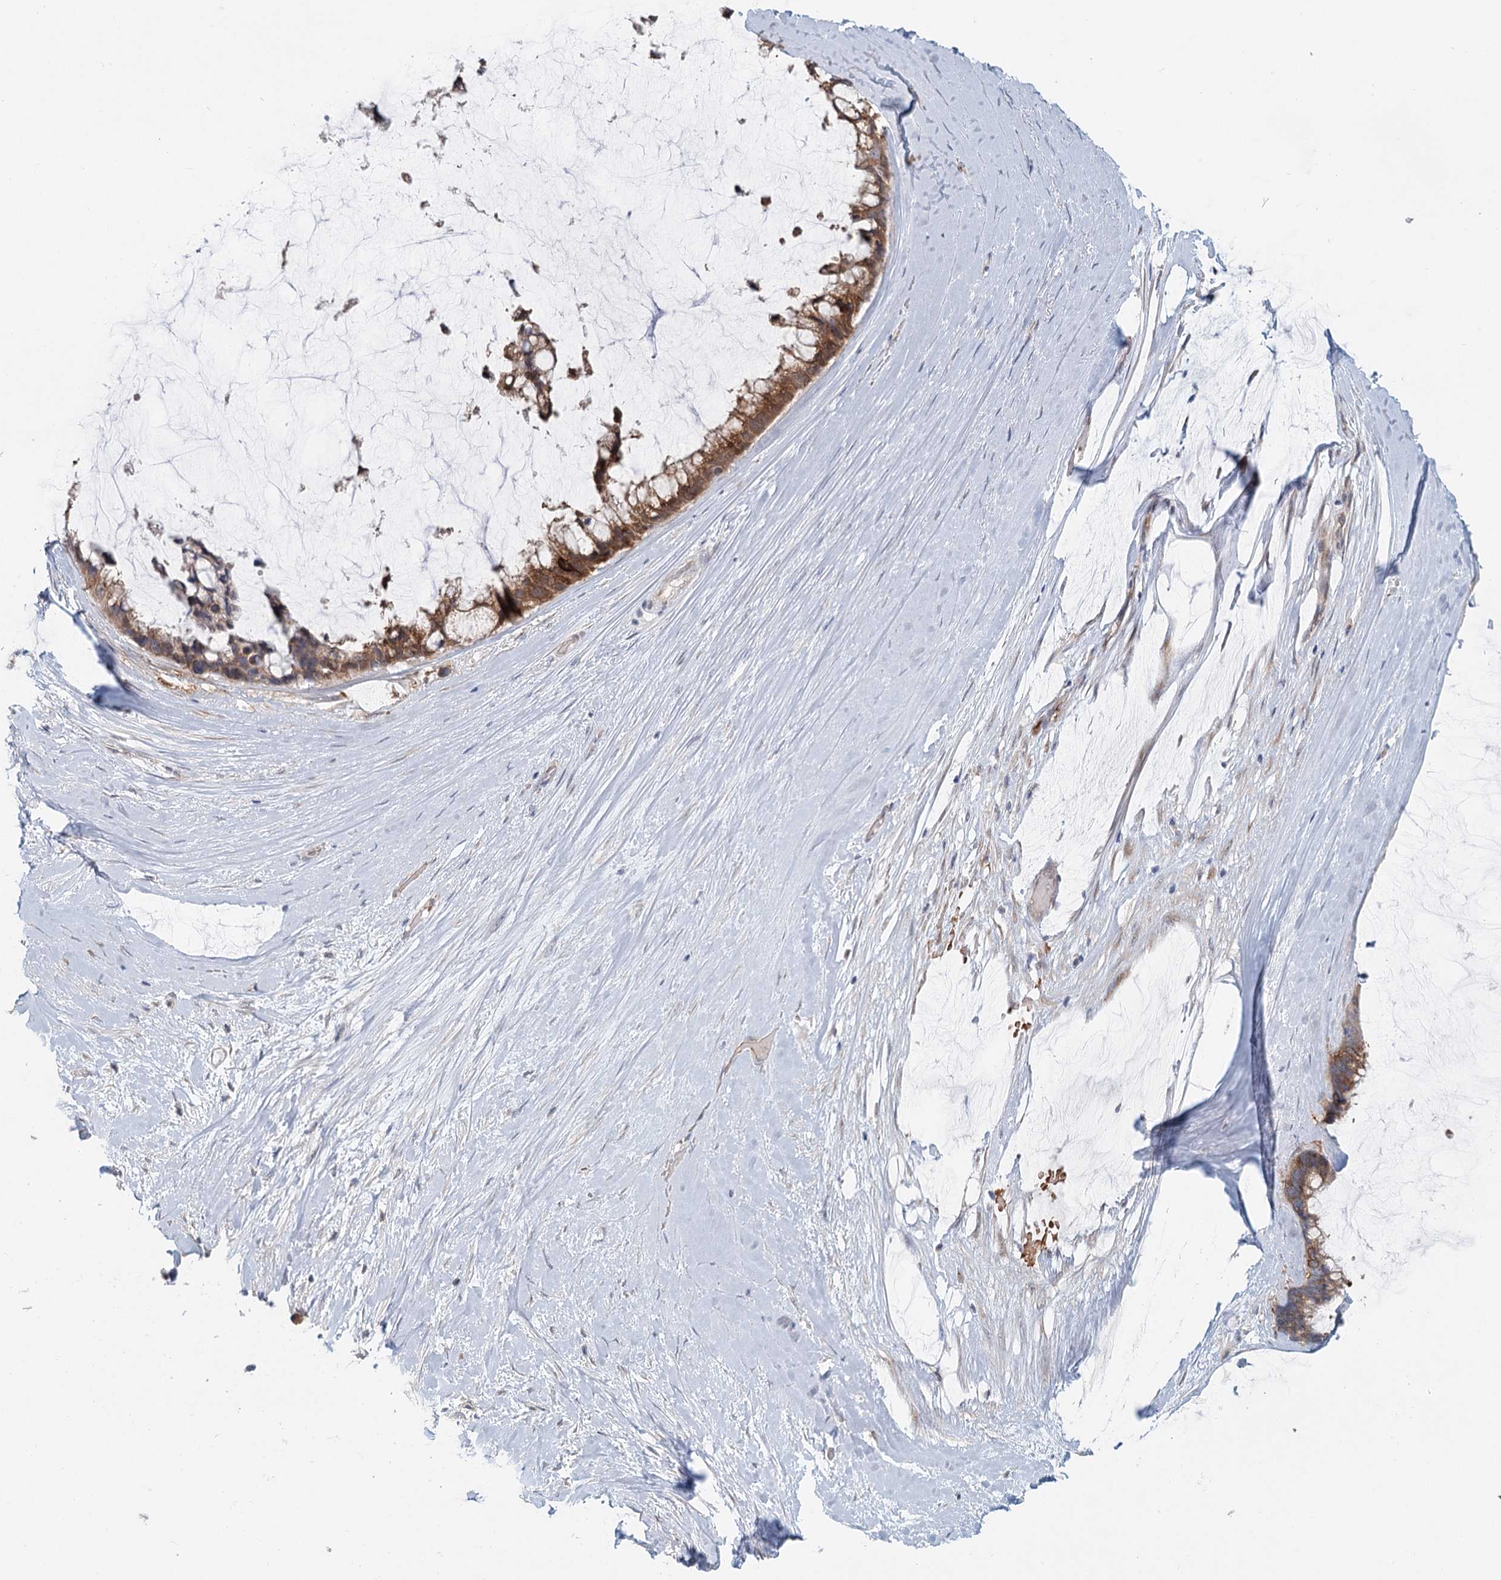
{"staining": {"intensity": "moderate", "quantity": ">75%", "location": "cytoplasmic/membranous"}, "tissue": "ovarian cancer", "cell_type": "Tumor cells", "image_type": "cancer", "snomed": [{"axis": "morphology", "description": "Cystadenocarcinoma, mucinous, NOS"}, {"axis": "topography", "description": "Ovary"}], "caption": "There is medium levels of moderate cytoplasmic/membranous staining in tumor cells of ovarian mucinous cystadenocarcinoma, as demonstrated by immunohistochemical staining (brown color).", "gene": "ADK", "patient": {"sex": "female", "age": 39}}